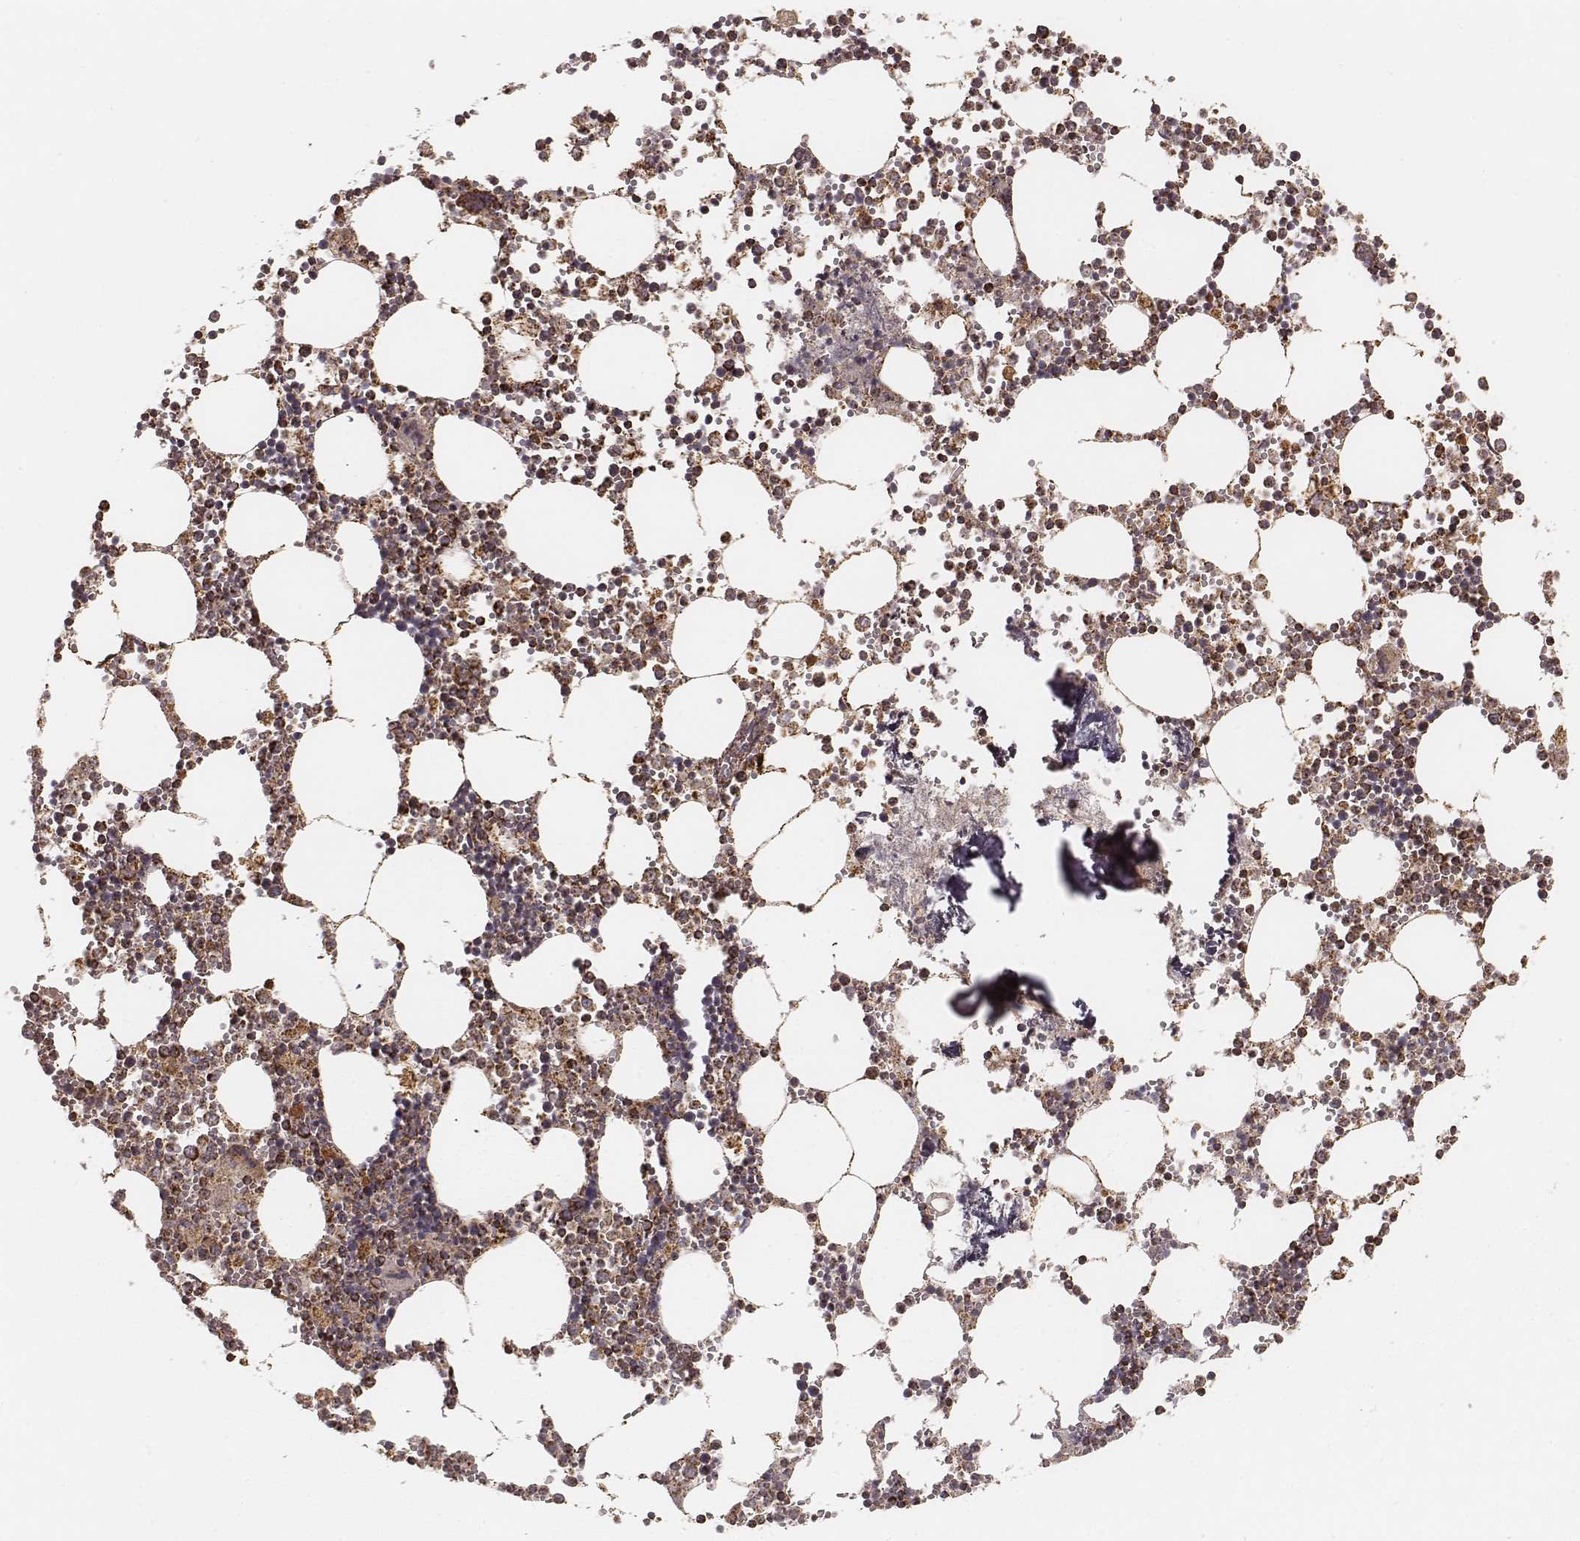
{"staining": {"intensity": "strong", "quantity": ">75%", "location": "cytoplasmic/membranous"}, "tissue": "bone marrow", "cell_type": "Hematopoietic cells", "image_type": "normal", "snomed": [{"axis": "morphology", "description": "Normal tissue, NOS"}, {"axis": "topography", "description": "Bone marrow"}], "caption": "A brown stain highlights strong cytoplasmic/membranous positivity of a protein in hematopoietic cells of normal human bone marrow. (Stains: DAB in brown, nuclei in blue, Microscopy: brightfield microscopy at high magnification).", "gene": "CS", "patient": {"sex": "male", "age": 54}}